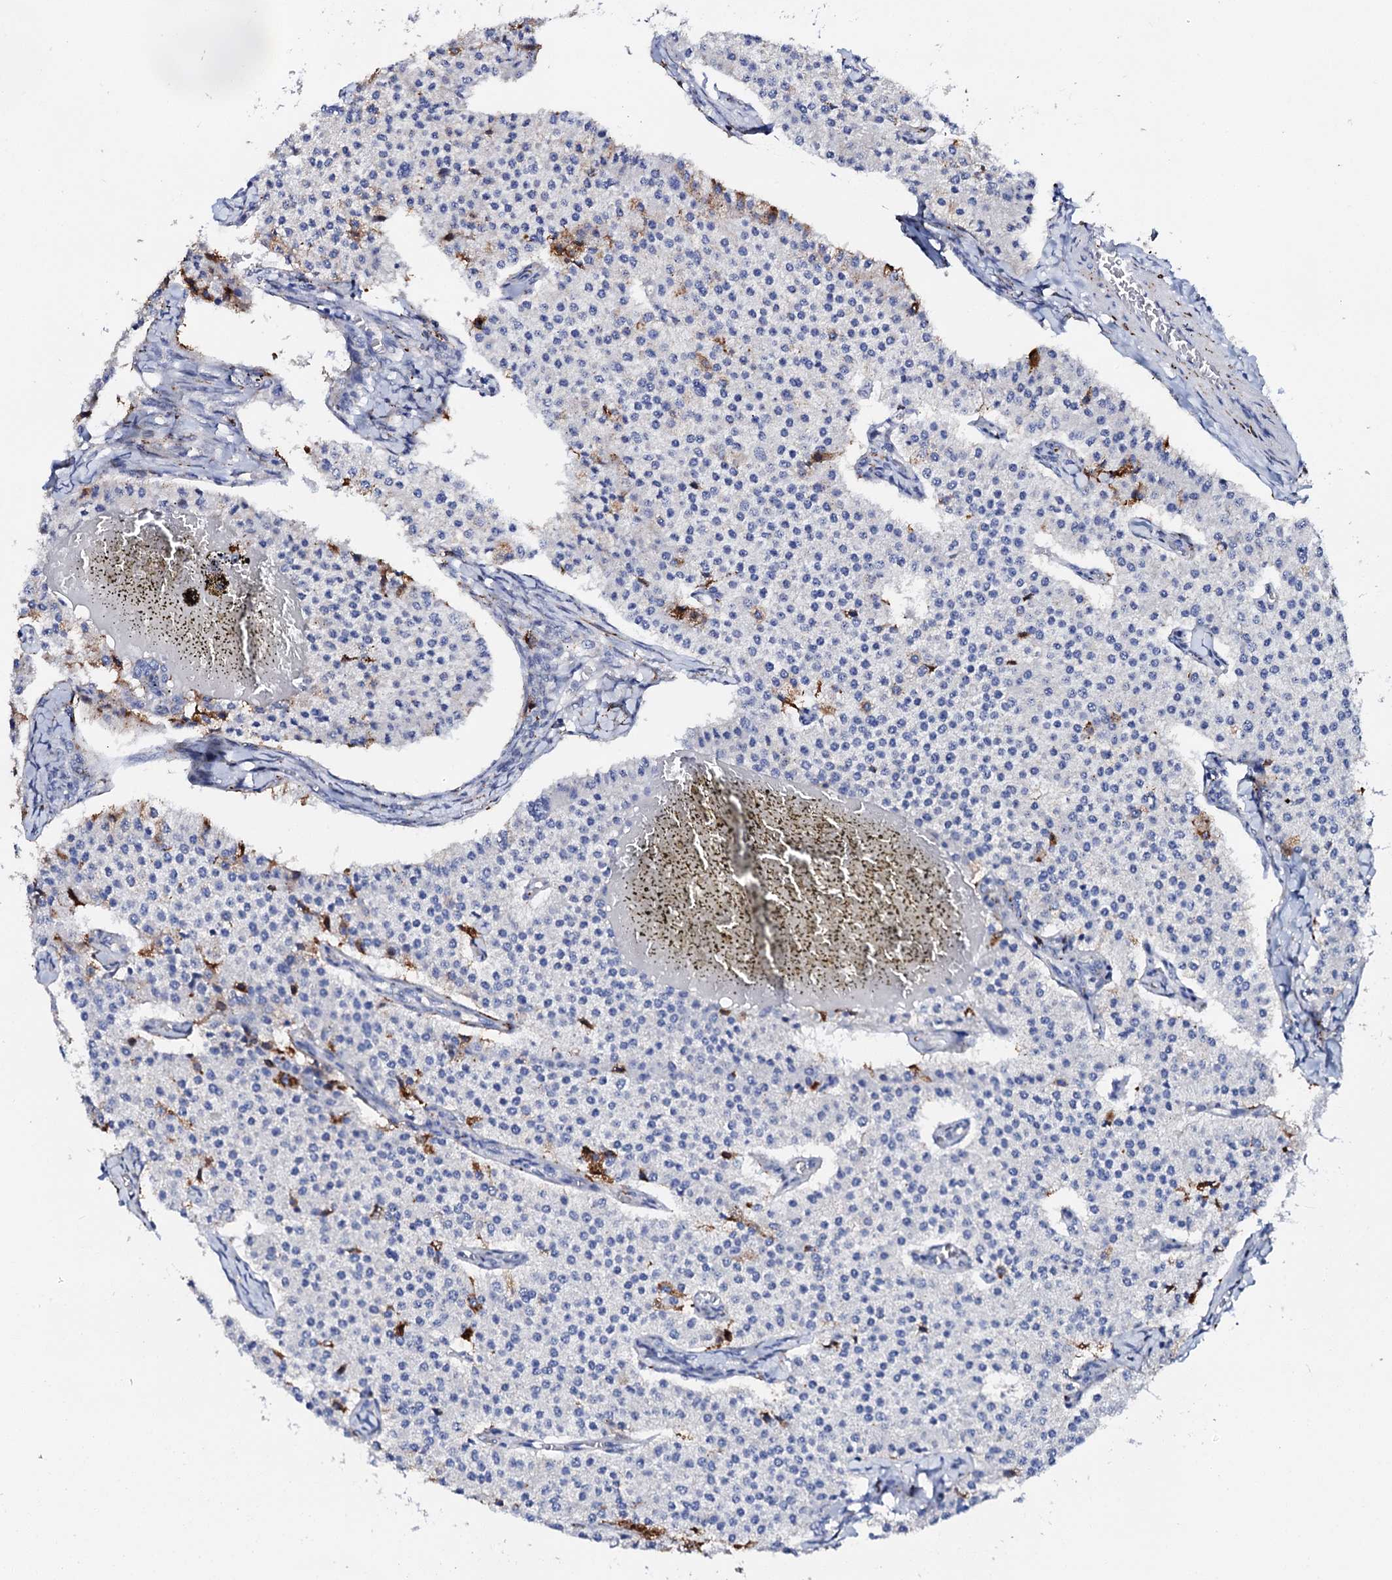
{"staining": {"intensity": "moderate", "quantity": "<25%", "location": "cytoplasmic/membranous"}, "tissue": "carcinoid", "cell_type": "Tumor cells", "image_type": "cancer", "snomed": [{"axis": "morphology", "description": "Carcinoid, malignant, NOS"}, {"axis": "topography", "description": "Colon"}], "caption": "The histopathology image reveals immunohistochemical staining of carcinoid (malignant). There is moderate cytoplasmic/membranous expression is present in about <25% of tumor cells.", "gene": "MED13L", "patient": {"sex": "female", "age": 52}}